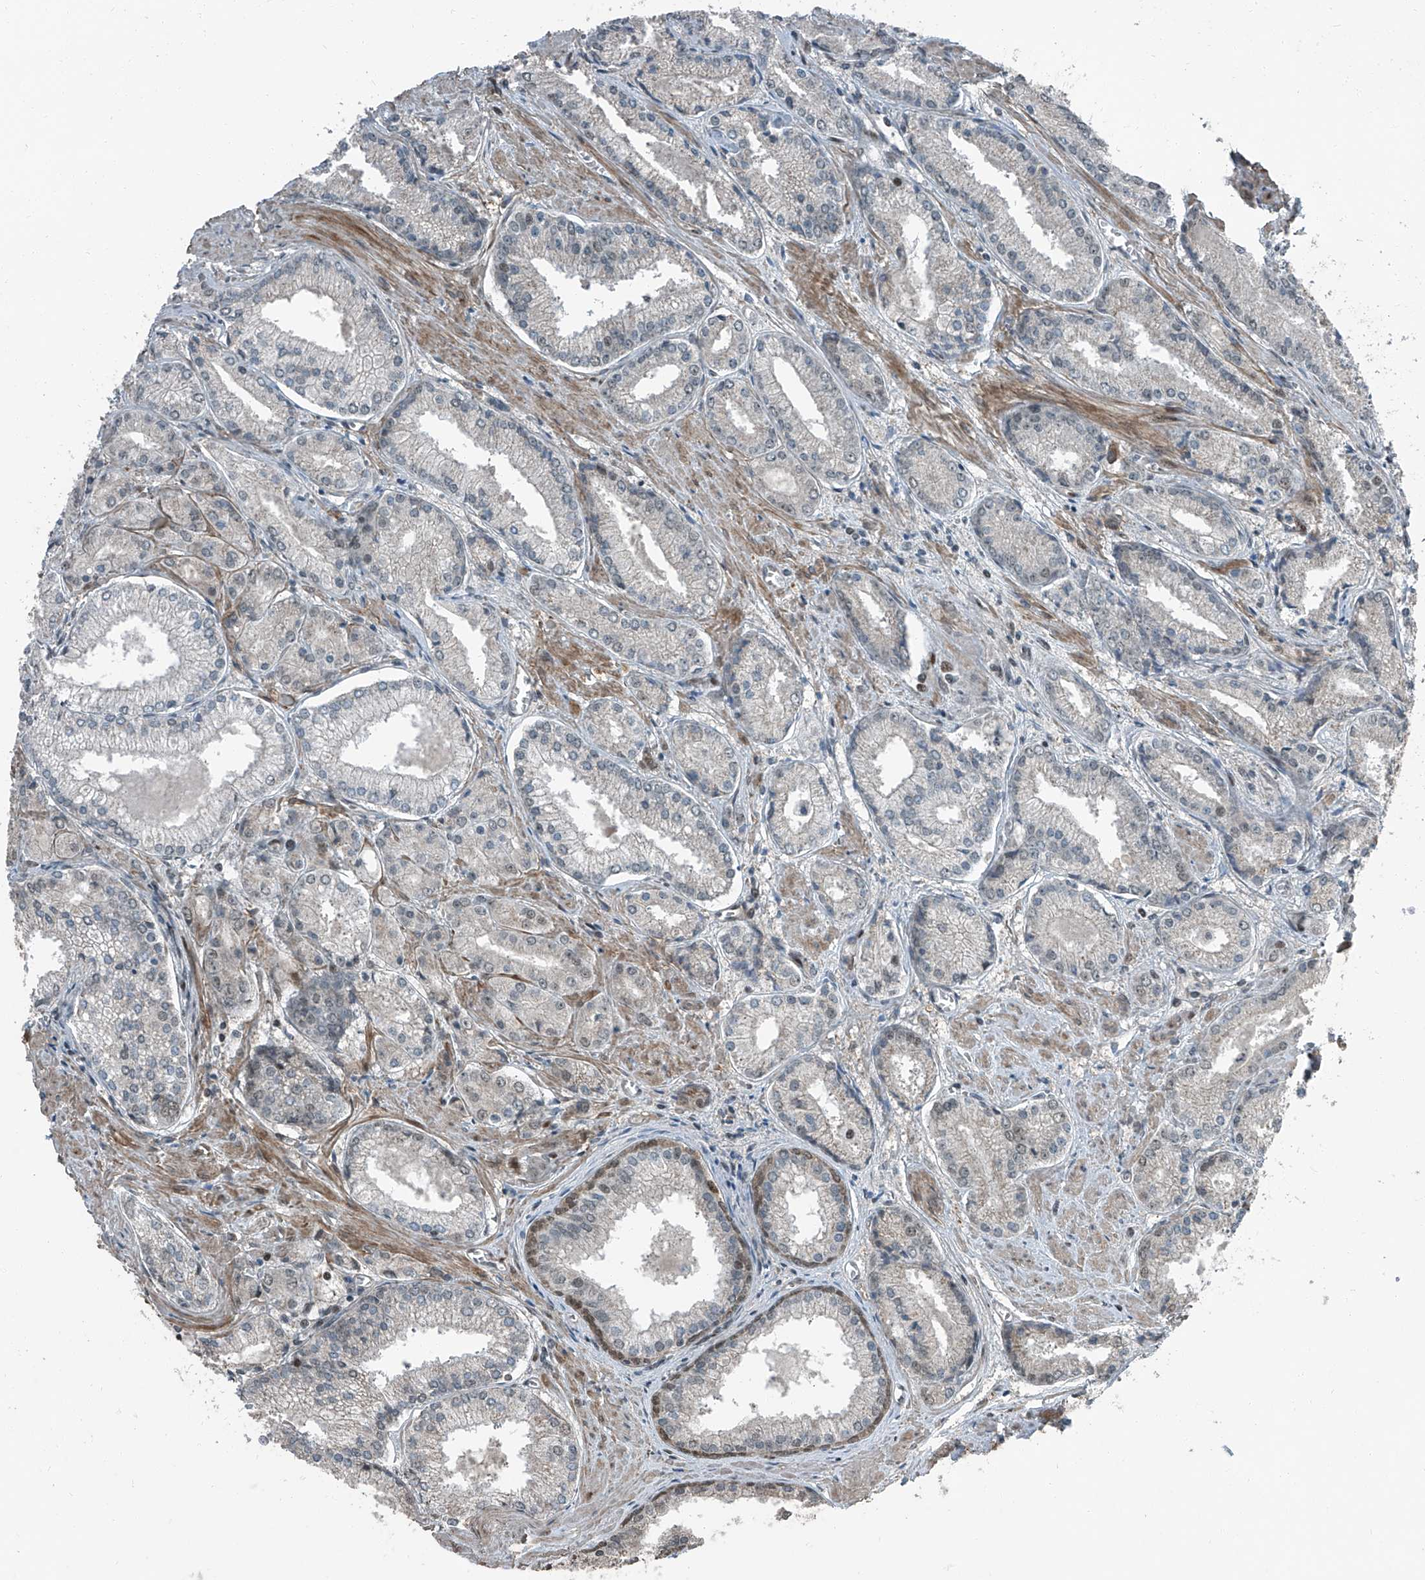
{"staining": {"intensity": "moderate", "quantity": "<25%", "location": "cytoplasmic/membranous"}, "tissue": "prostate cancer", "cell_type": "Tumor cells", "image_type": "cancer", "snomed": [{"axis": "morphology", "description": "Adenocarcinoma, Low grade"}, {"axis": "topography", "description": "Prostate"}], "caption": "The micrograph demonstrates a brown stain indicating the presence of a protein in the cytoplasmic/membranous of tumor cells in prostate low-grade adenocarcinoma. Using DAB (brown) and hematoxylin (blue) stains, captured at high magnification using brightfield microscopy.", "gene": "ZNF570", "patient": {"sex": "male", "age": 54}}